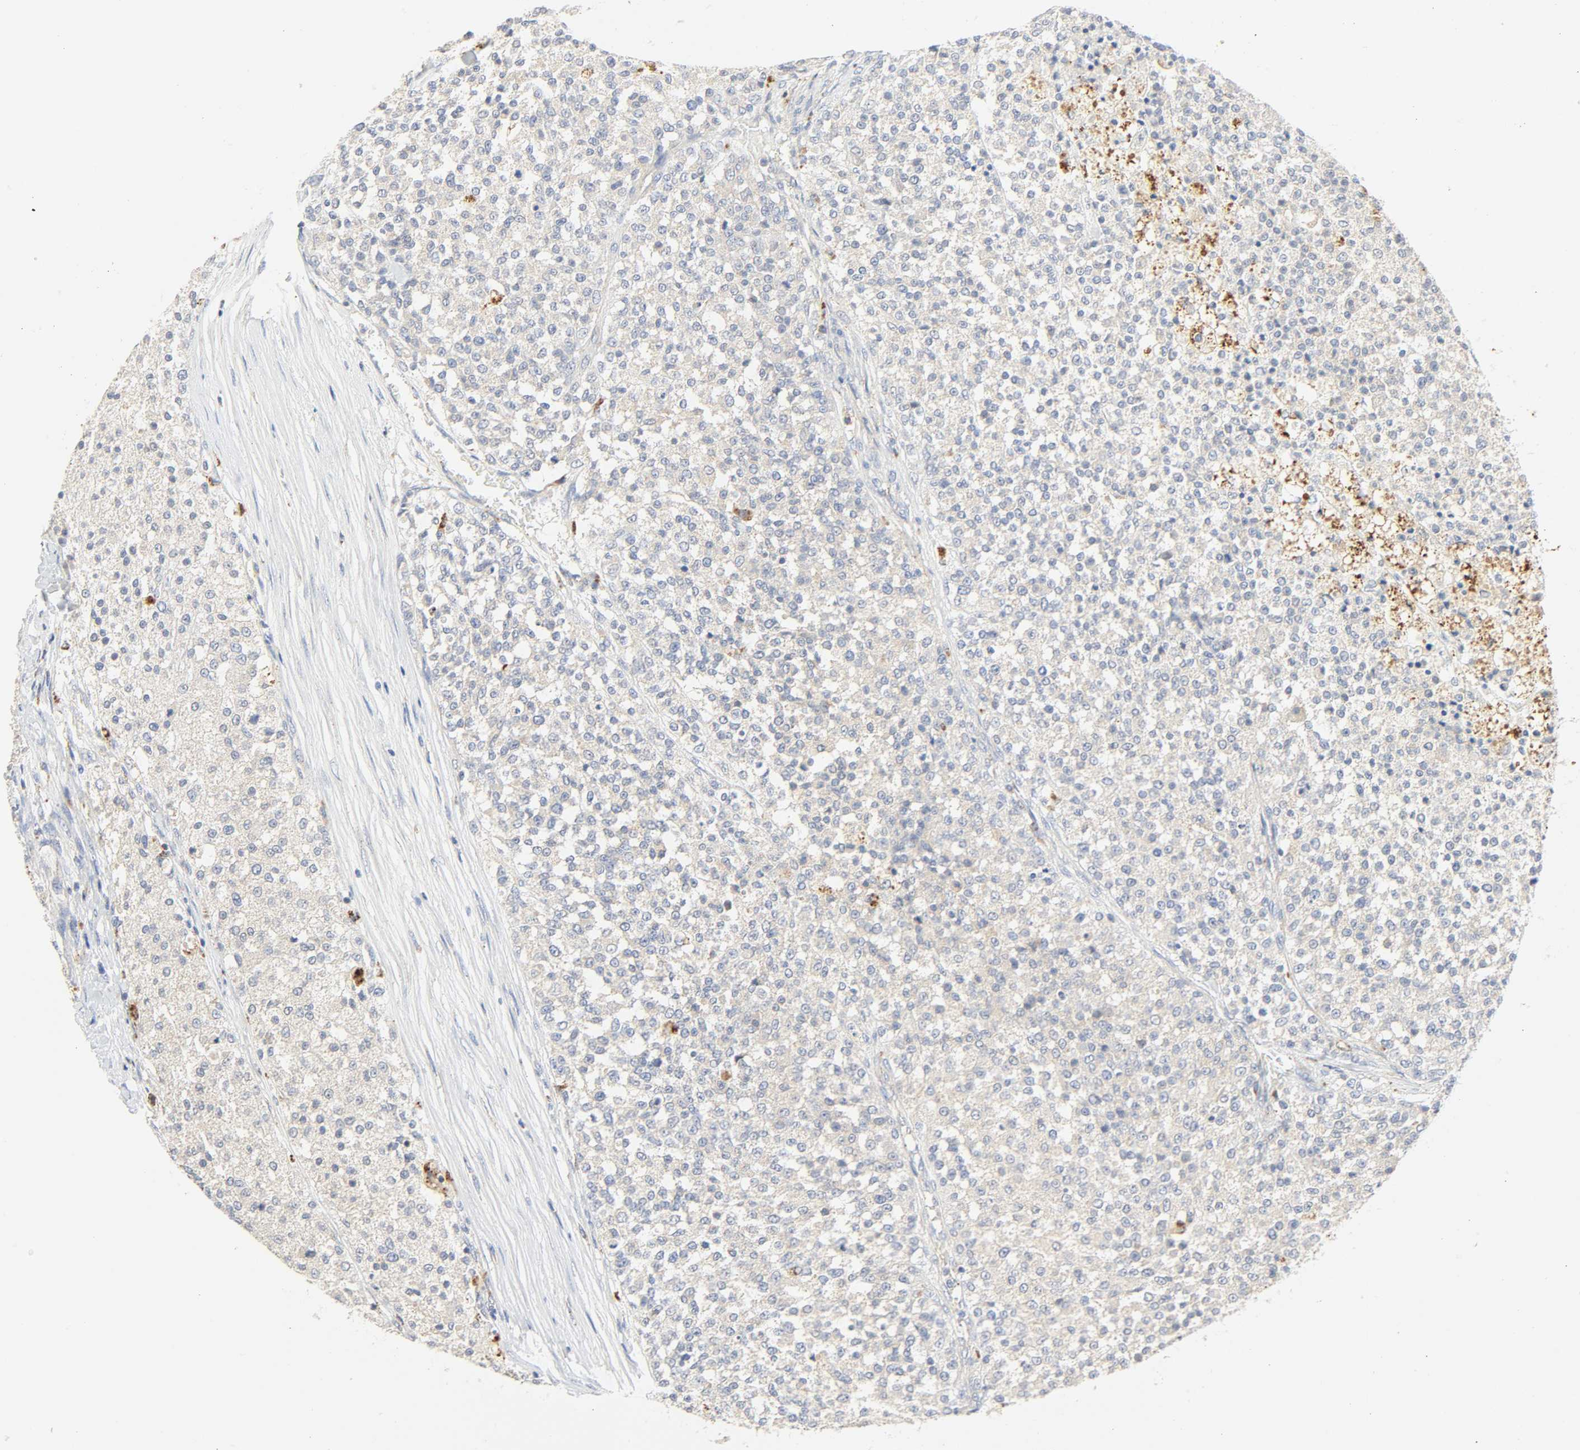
{"staining": {"intensity": "negative", "quantity": "none", "location": "none"}, "tissue": "testis cancer", "cell_type": "Tumor cells", "image_type": "cancer", "snomed": [{"axis": "morphology", "description": "Seminoma, NOS"}, {"axis": "topography", "description": "Testis"}], "caption": "Immunohistochemistry (IHC) of human testis seminoma demonstrates no staining in tumor cells.", "gene": "CAMK2A", "patient": {"sex": "male", "age": 59}}